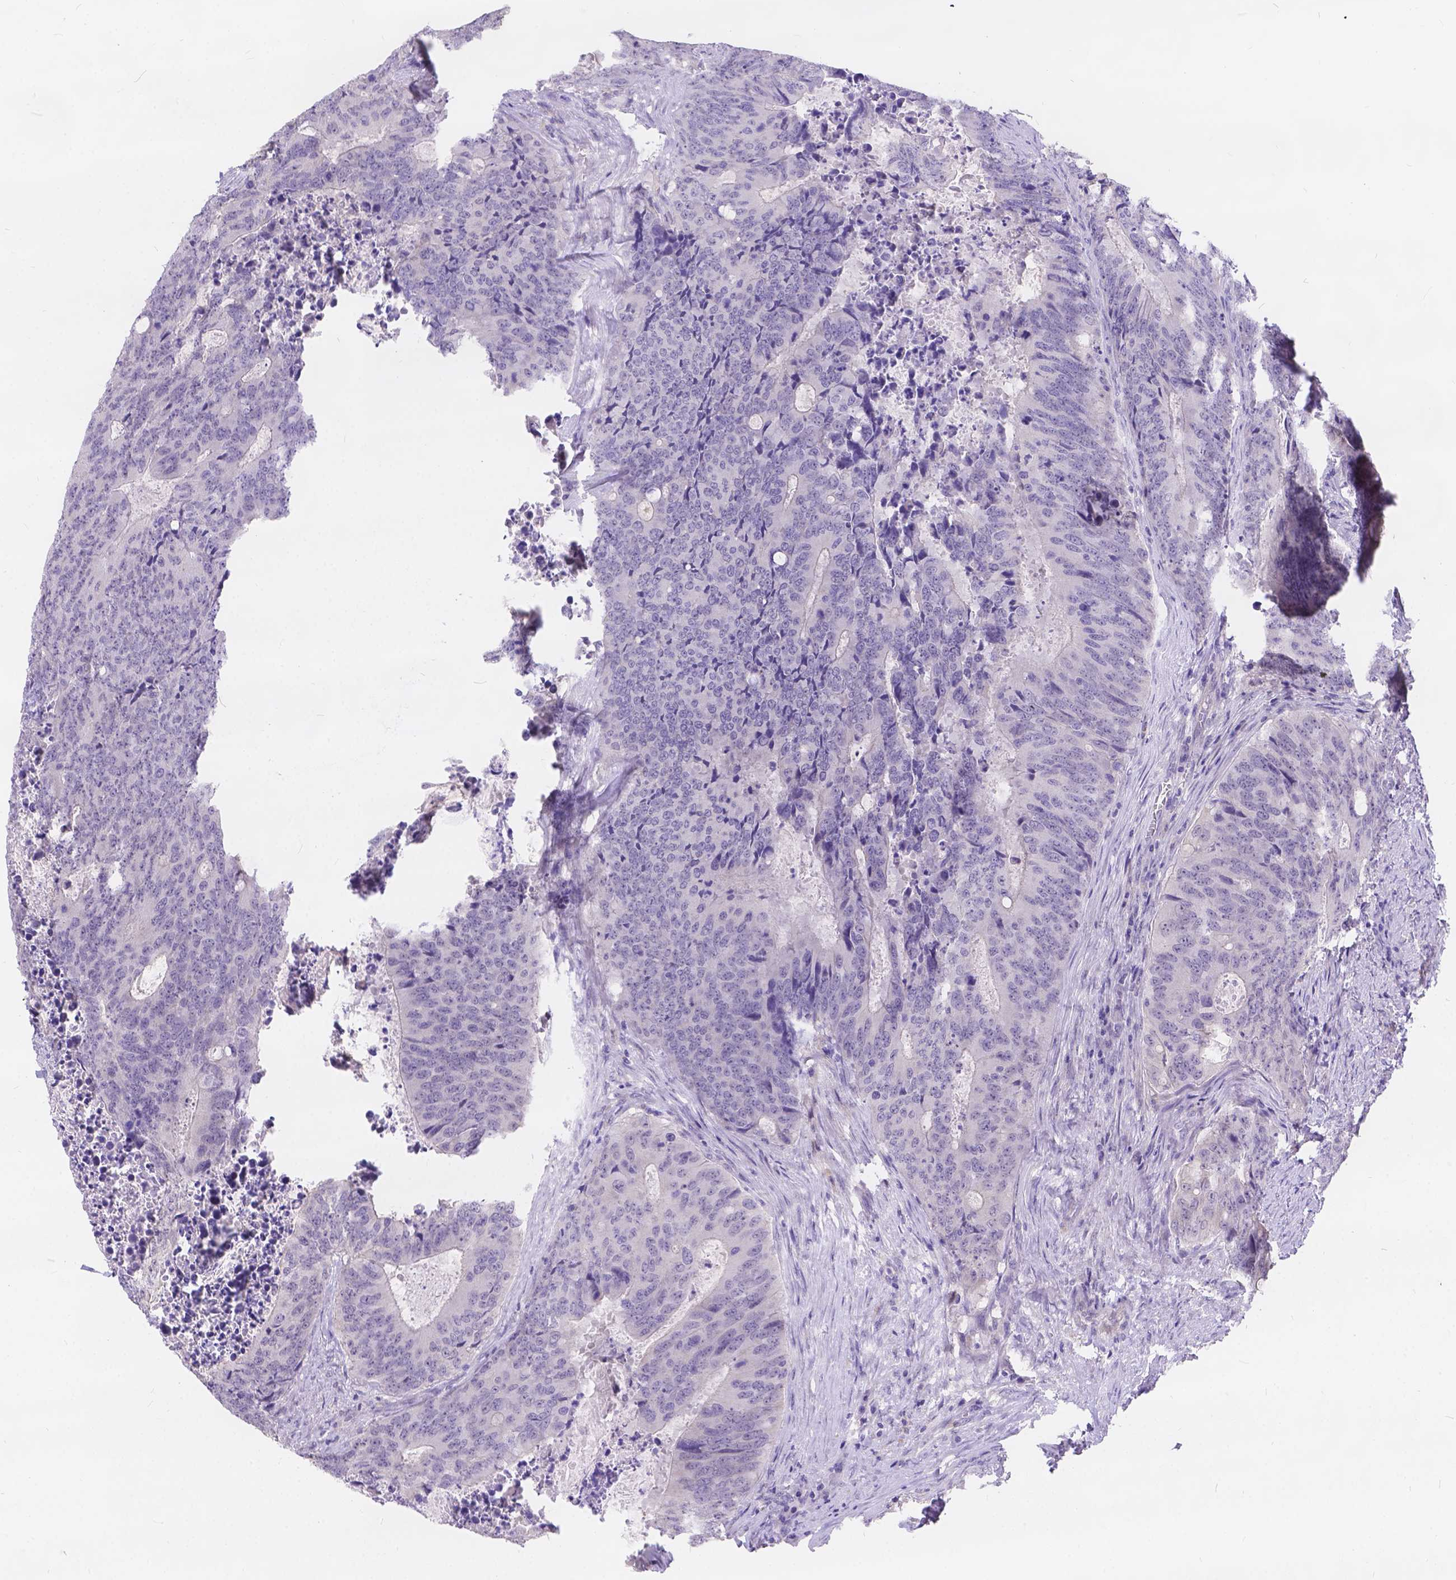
{"staining": {"intensity": "negative", "quantity": "none", "location": "none"}, "tissue": "colorectal cancer", "cell_type": "Tumor cells", "image_type": "cancer", "snomed": [{"axis": "morphology", "description": "Adenocarcinoma, NOS"}, {"axis": "topography", "description": "Colon"}], "caption": "This is an immunohistochemistry (IHC) micrograph of human colorectal cancer (adenocarcinoma). There is no expression in tumor cells.", "gene": "DLEC1", "patient": {"sex": "male", "age": 67}}